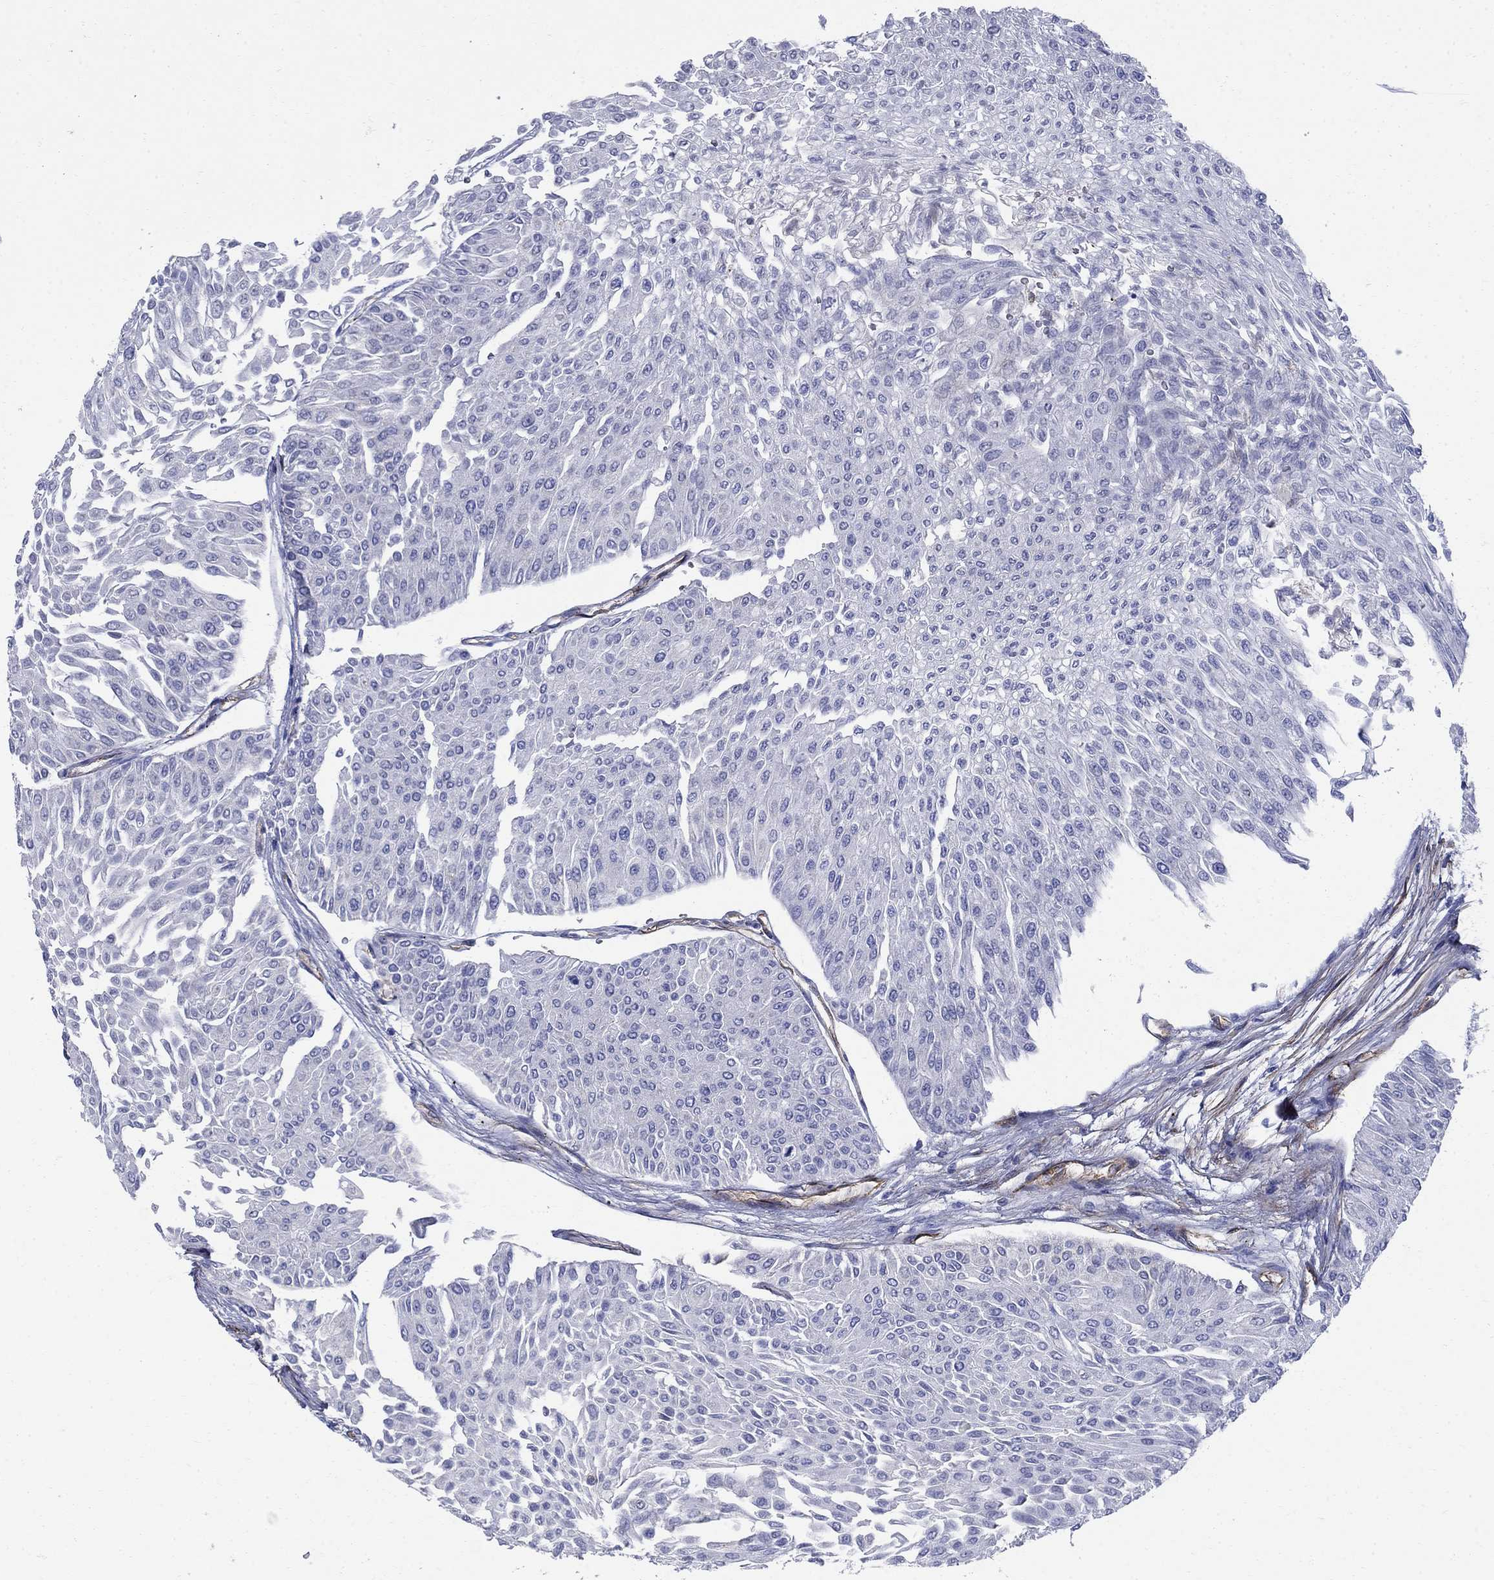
{"staining": {"intensity": "negative", "quantity": "none", "location": "none"}, "tissue": "urothelial cancer", "cell_type": "Tumor cells", "image_type": "cancer", "snomed": [{"axis": "morphology", "description": "Urothelial carcinoma, Low grade"}, {"axis": "topography", "description": "Urinary bladder"}], "caption": "An IHC histopathology image of low-grade urothelial carcinoma is shown. There is no staining in tumor cells of low-grade urothelial carcinoma.", "gene": "VTN", "patient": {"sex": "male", "age": 67}}